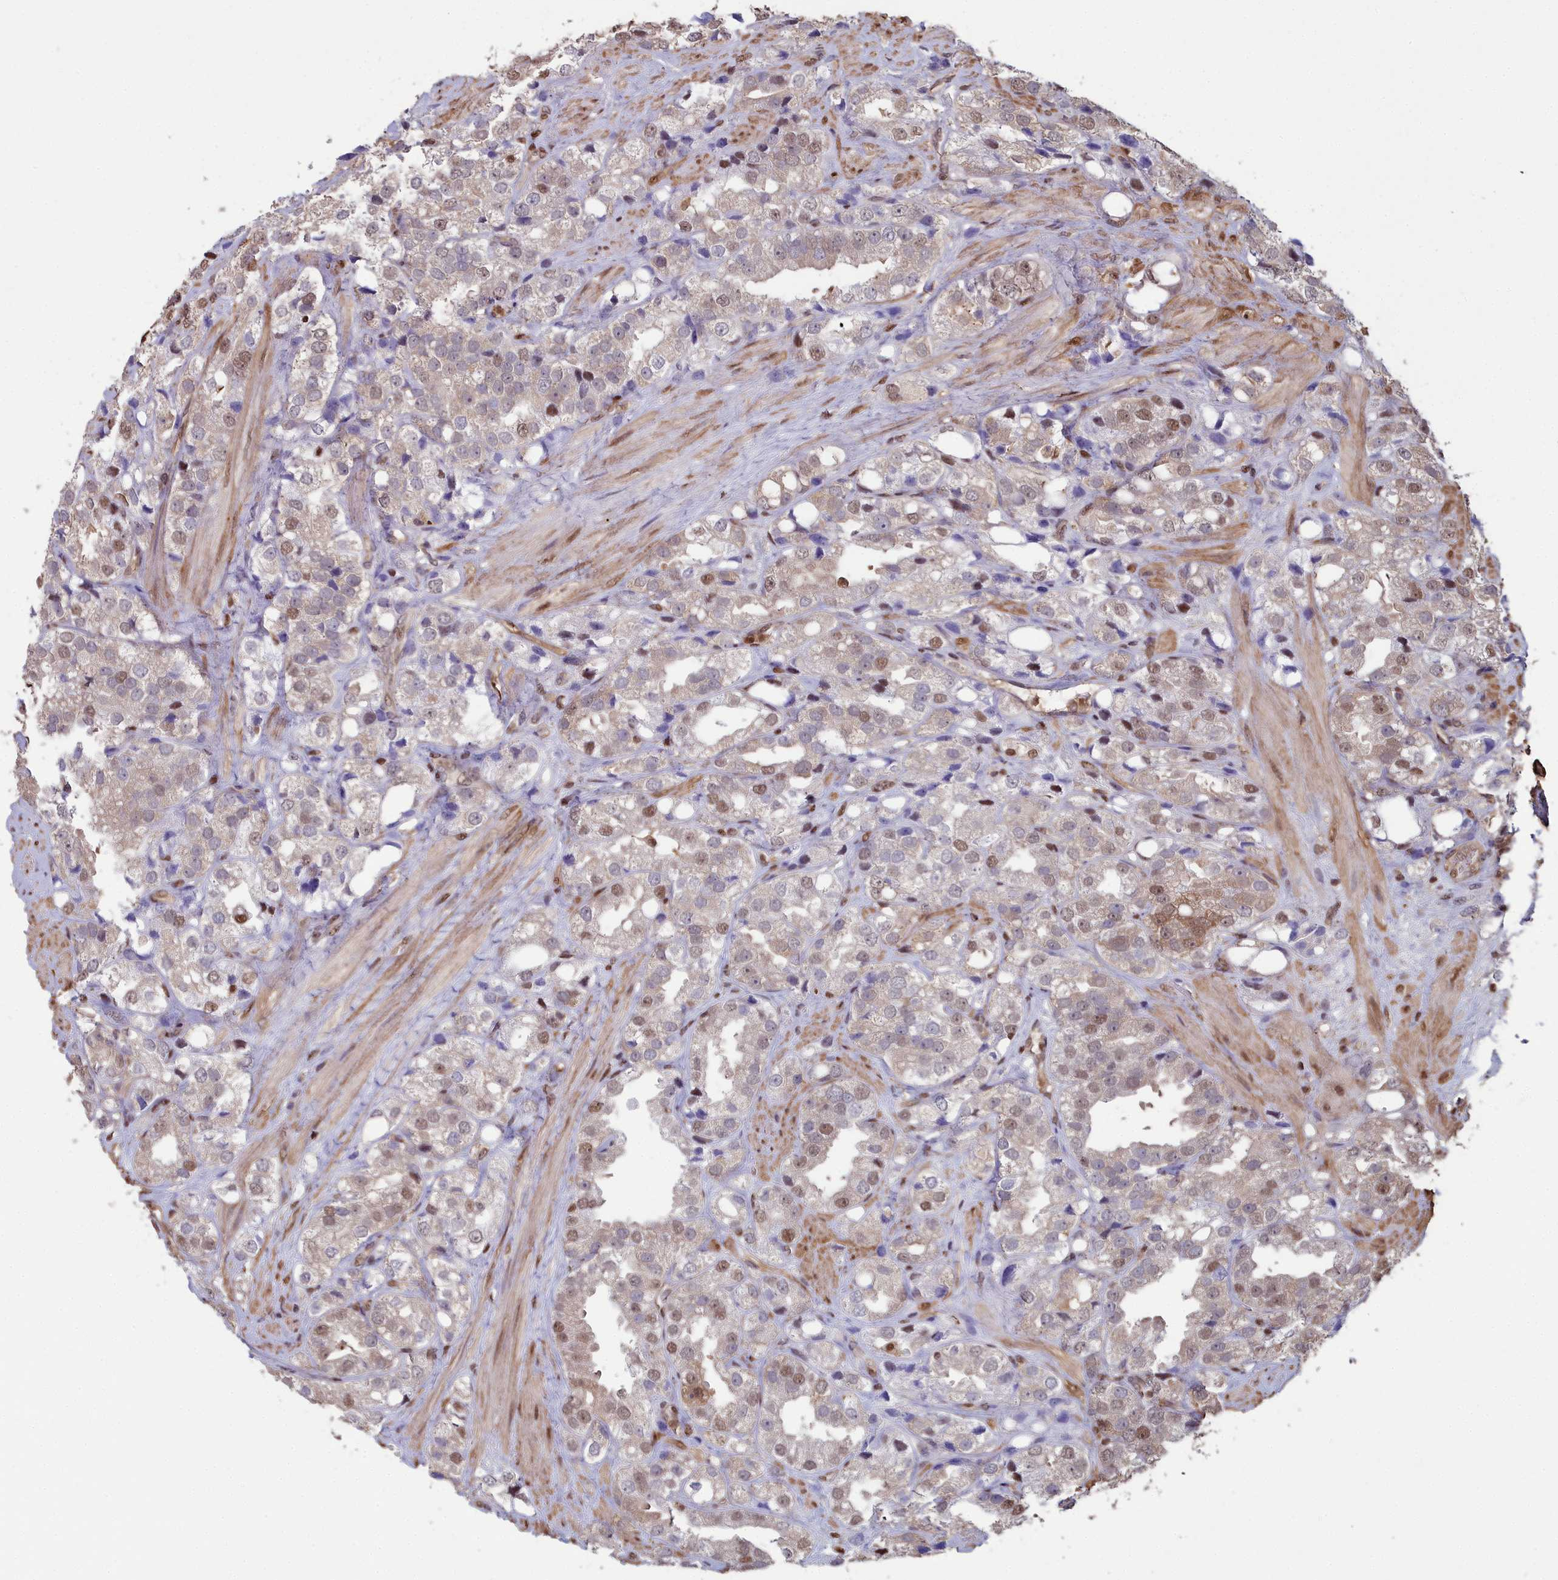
{"staining": {"intensity": "moderate", "quantity": "<25%", "location": "nuclear"}, "tissue": "prostate cancer", "cell_type": "Tumor cells", "image_type": "cancer", "snomed": [{"axis": "morphology", "description": "Adenocarcinoma, NOS"}, {"axis": "topography", "description": "Prostate"}], "caption": "Adenocarcinoma (prostate) stained with a protein marker shows moderate staining in tumor cells.", "gene": "GAPDH", "patient": {"sex": "male", "age": 79}}